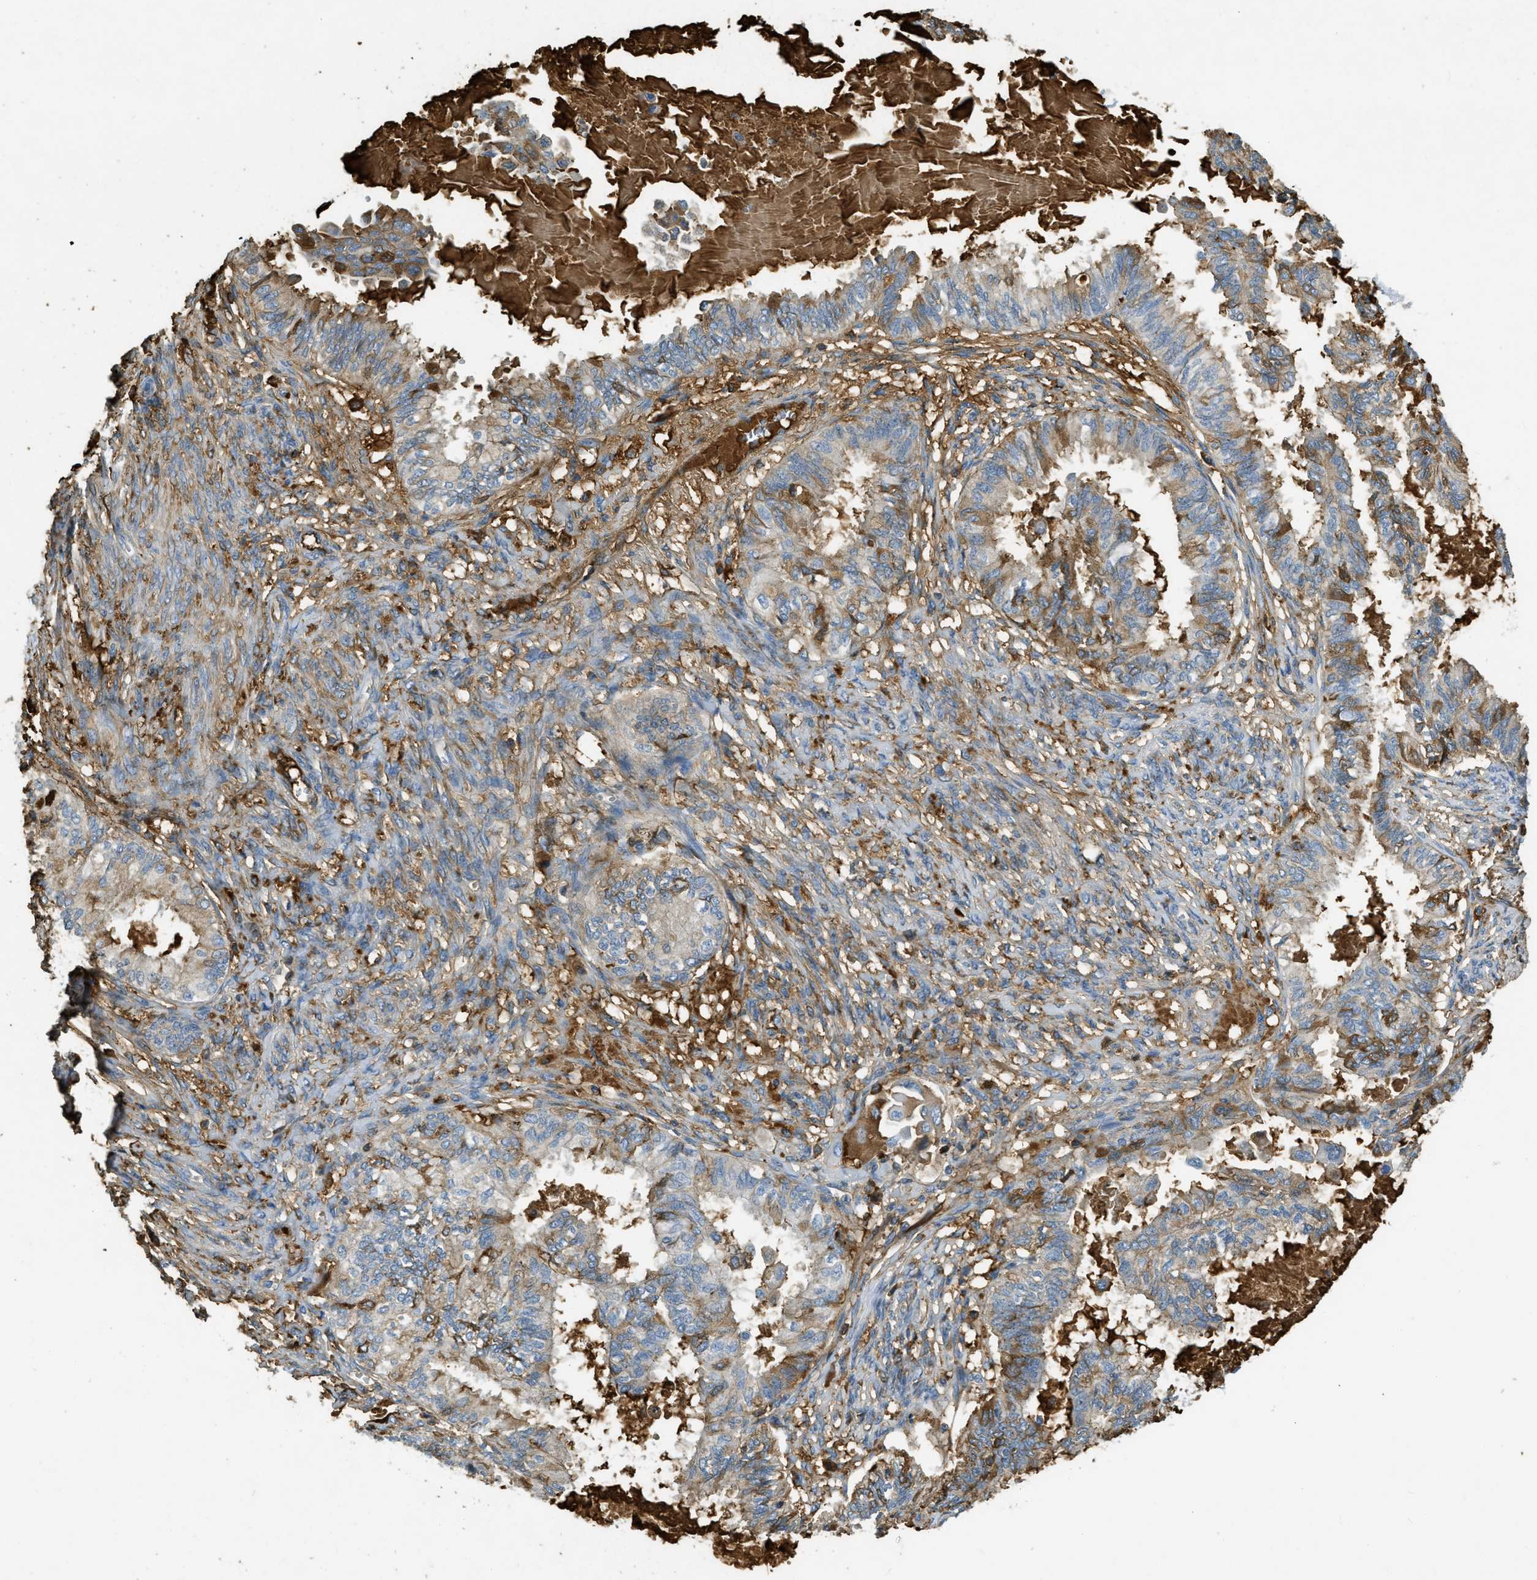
{"staining": {"intensity": "moderate", "quantity": "25%-75%", "location": "cytoplasmic/membranous"}, "tissue": "cervical cancer", "cell_type": "Tumor cells", "image_type": "cancer", "snomed": [{"axis": "morphology", "description": "Normal tissue, NOS"}, {"axis": "morphology", "description": "Adenocarcinoma, NOS"}, {"axis": "topography", "description": "Cervix"}, {"axis": "topography", "description": "Endometrium"}], "caption": "Immunohistochemistry (IHC) of human adenocarcinoma (cervical) reveals medium levels of moderate cytoplasmic/membranous expression in about 25%-75% of tumor cells. (Brightfield microscopy of DAB IHC at high magnification).", "gene": "PRTN3", "patient": {"sex": "female", "age": 86}}